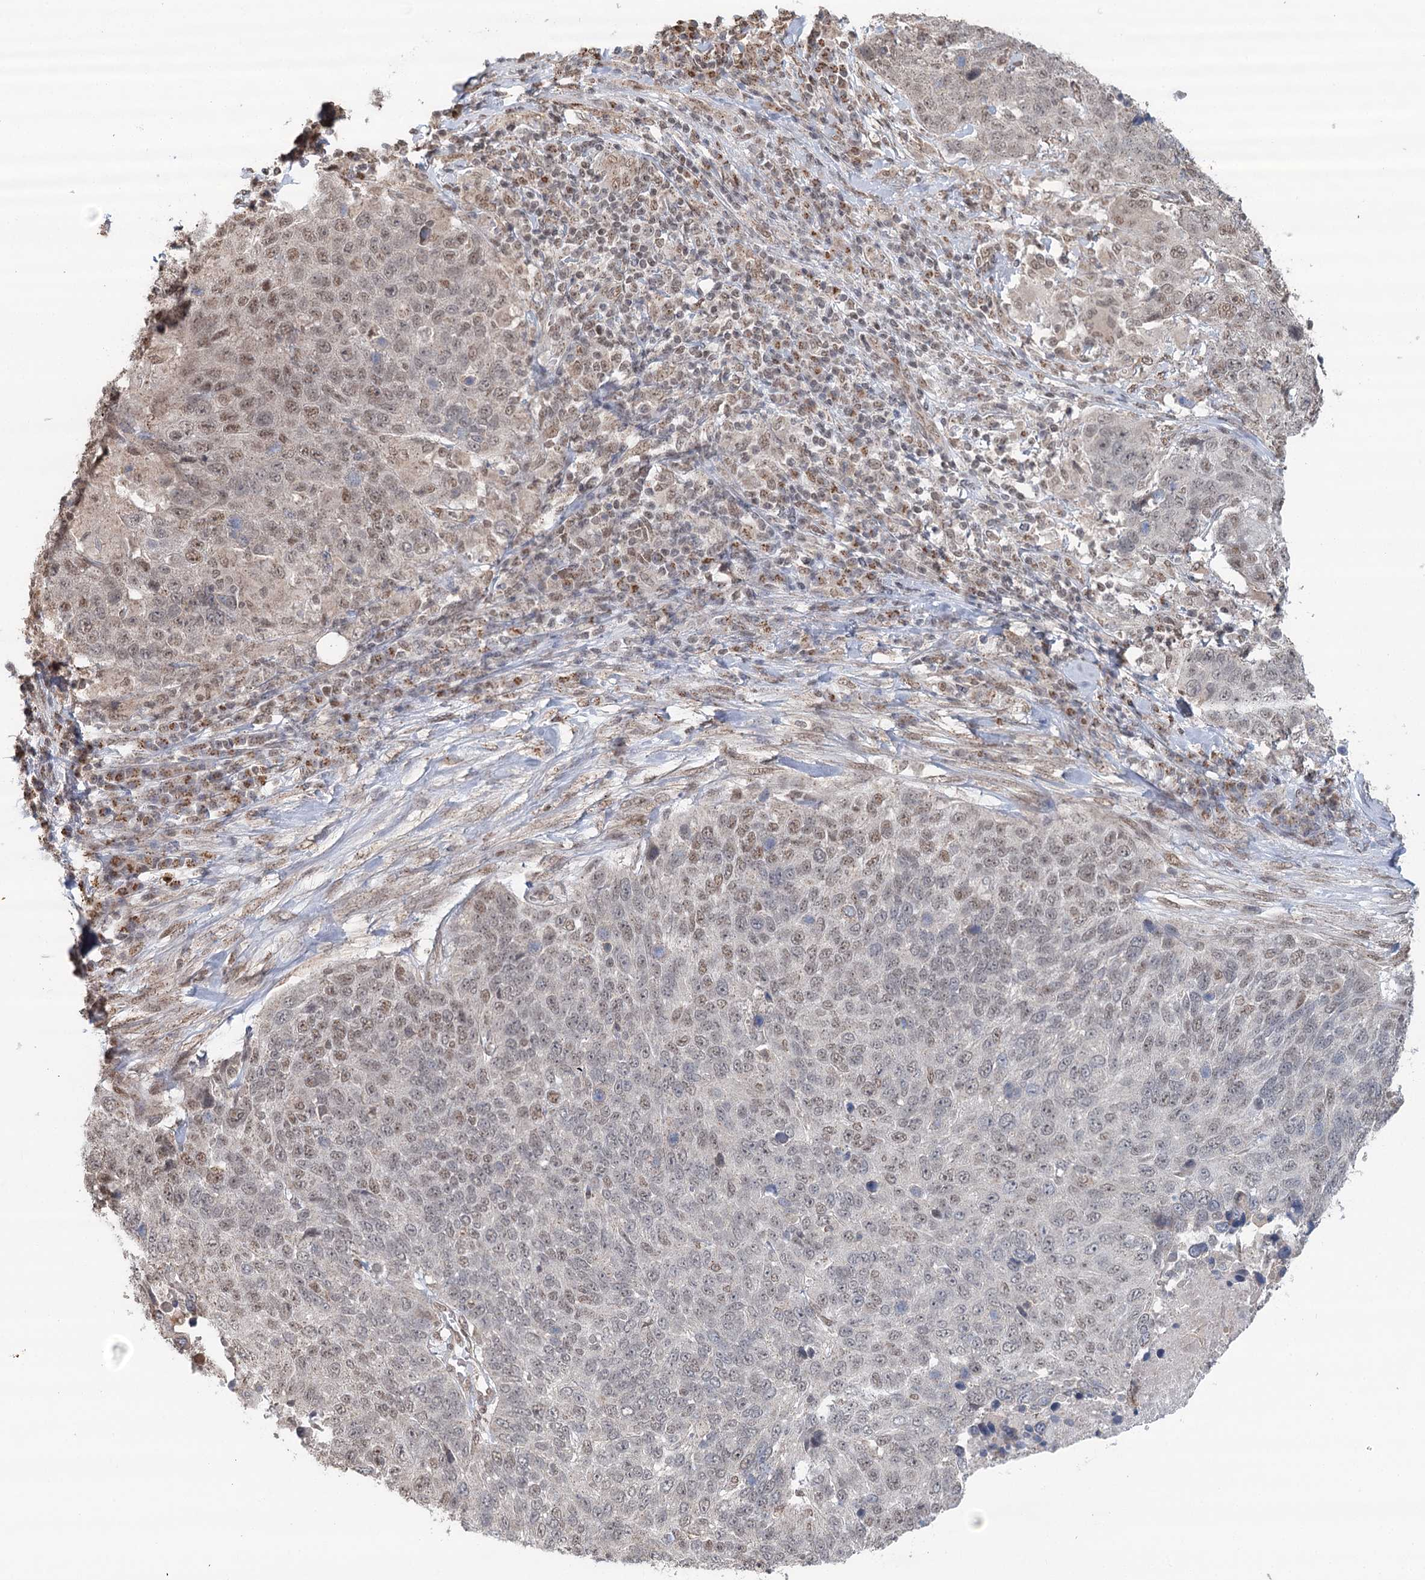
{"staining": {"intensity": "weak", "quantity": "<25%", "location": "nuclear"}, "tissue": "lung cancer", "cell_type": "Tumor cells", "image_type": "cancer", "snomed": [{"axis": "morphology", "description": "Normal tissue, NOS"}, {"axis": "morphology", "description": "Squamous cell carcinoma, NOS"}, {"axis": "topography", "description": "Lymph node"}, {"axis": "topography", "description": "Lung"}], "caption": "Immunohistochemistry image of neoplastic tissue: lung squamous cell carcinoma stained with DAB shows no significant protein expression in tumor cells. (DAB (3,3'-diaminobenzidine) immunohistochemistry (IHC), high magnification).", "gene": "GPALPP1", "patient": {"sex": "male", "age": 66}}